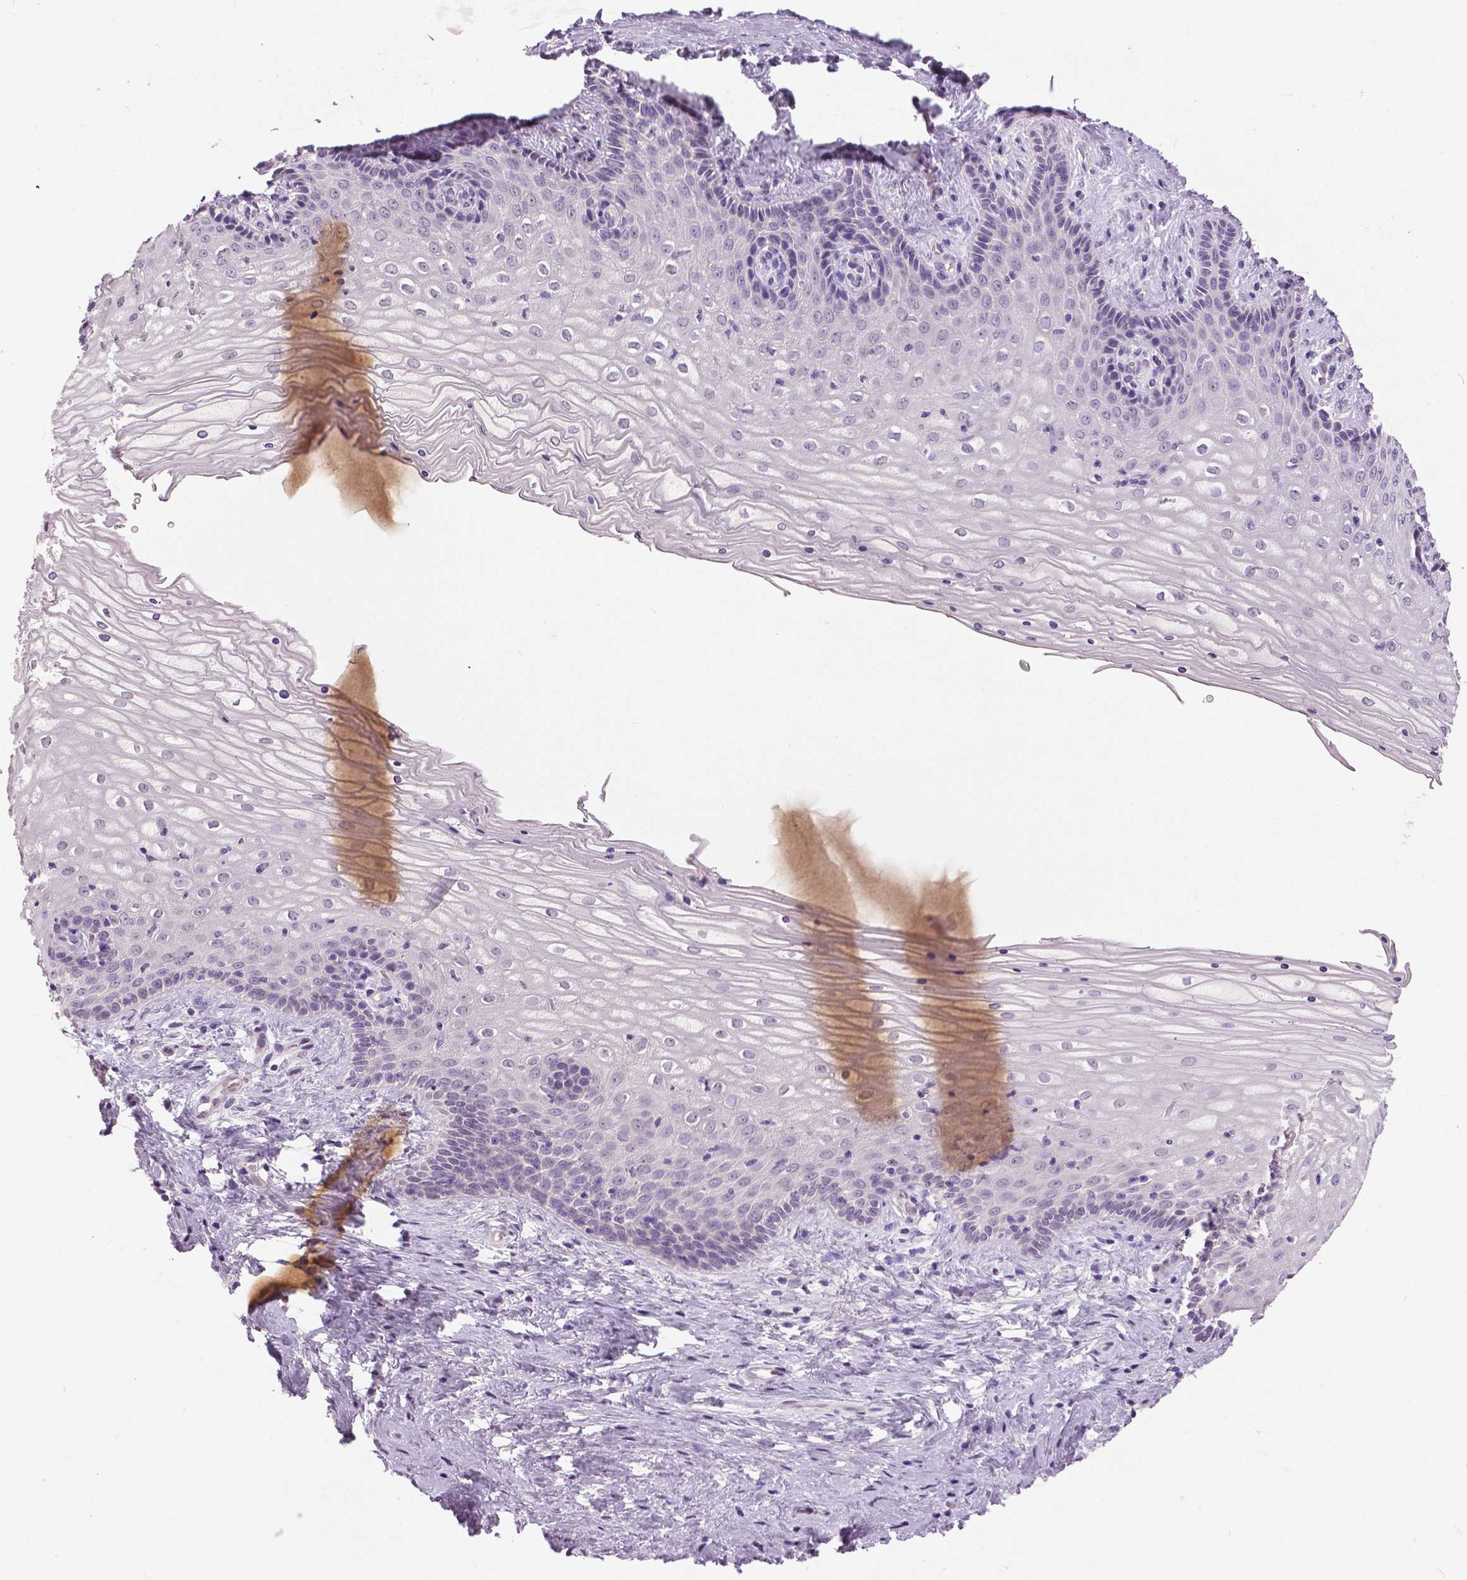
{"staining": {"intensity": "negative", "quantity": "none", "location": "none"}, "tissue": "vagina", "cell_type": "Squamous epithelial cells", "image_type": "normal", "snomed": [{"axis": "morphology", "description": "Normal tissue, NOS"}, {"axis": "topography", "description": "Vagina"}], "caption": "Squamous epithelial cells show no significant protein expression in benign vagina. Brightfield microscopy of immunohistochemistry (IHC) stained with DAB (brown) and hematoxylin (blue), captured at high magnification.", "gene": "FOXA1", "patient": {"sex": "female", "age": 45}}